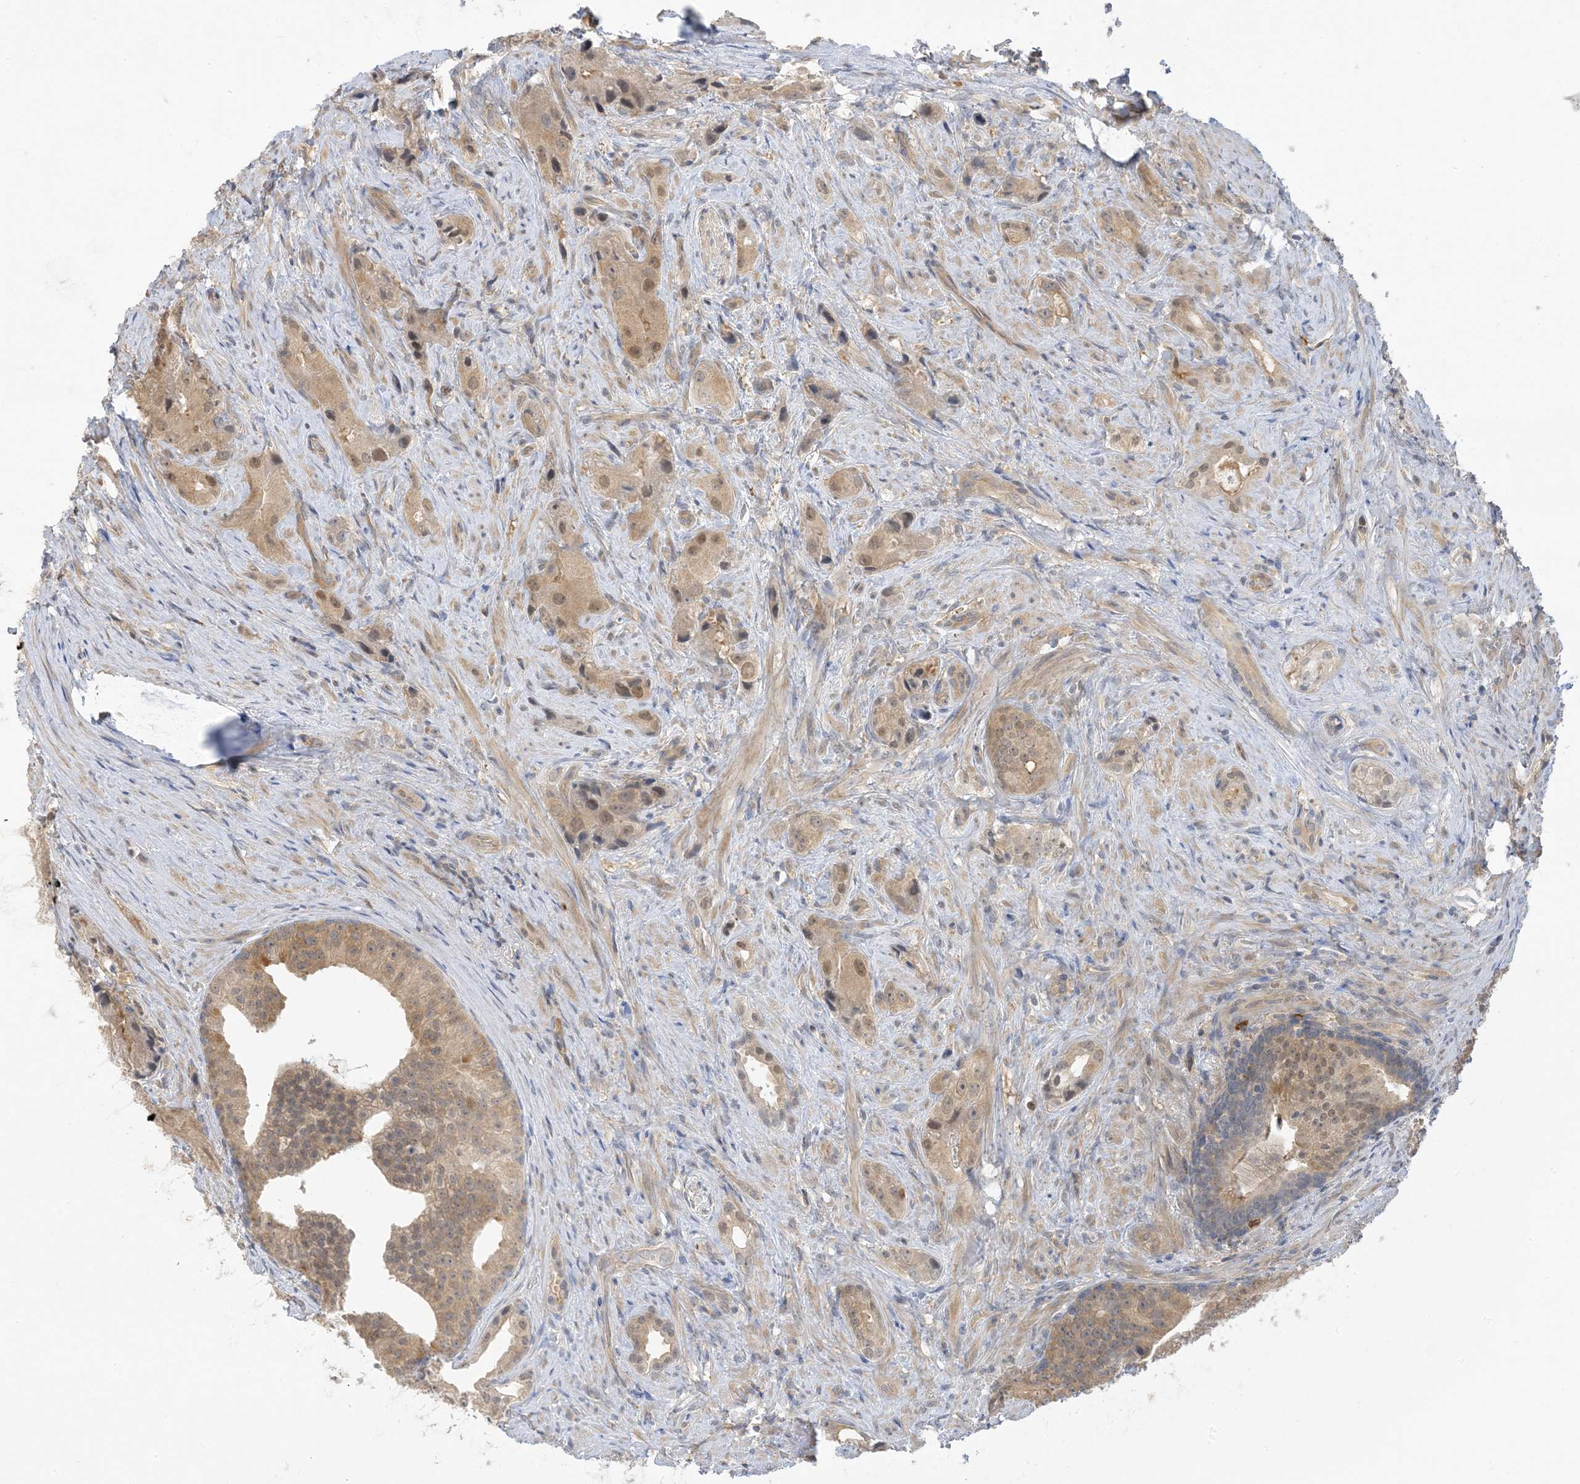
{"staining": {"intensity": "weak", "quantity": ">75%", "location": "cytoplasmic/membranous,nuclear"}, "tissue": "prostate cancer", "cell_type": "Tumor cells", "image_type": "cancer", "snomed": [{"axis": "morphology", "description": "Adenocarcinoma, Low grade"}, {"axis": "topography", "description": "Prostate"}], "caption": "Prostate cancer (adenocarcinoma (low-grade)) stained for a protein shows weak cytoplasmic/membranous and nuclear positivity in tumor cells. The staining was performed using DAB (3,3'-diaminobenzidine), with brown indicating positive protein expression. Nuclei are stained blue with hematoxylin.", "gene": "WDR26", "patient": {"sex": "male", "age": 71}}